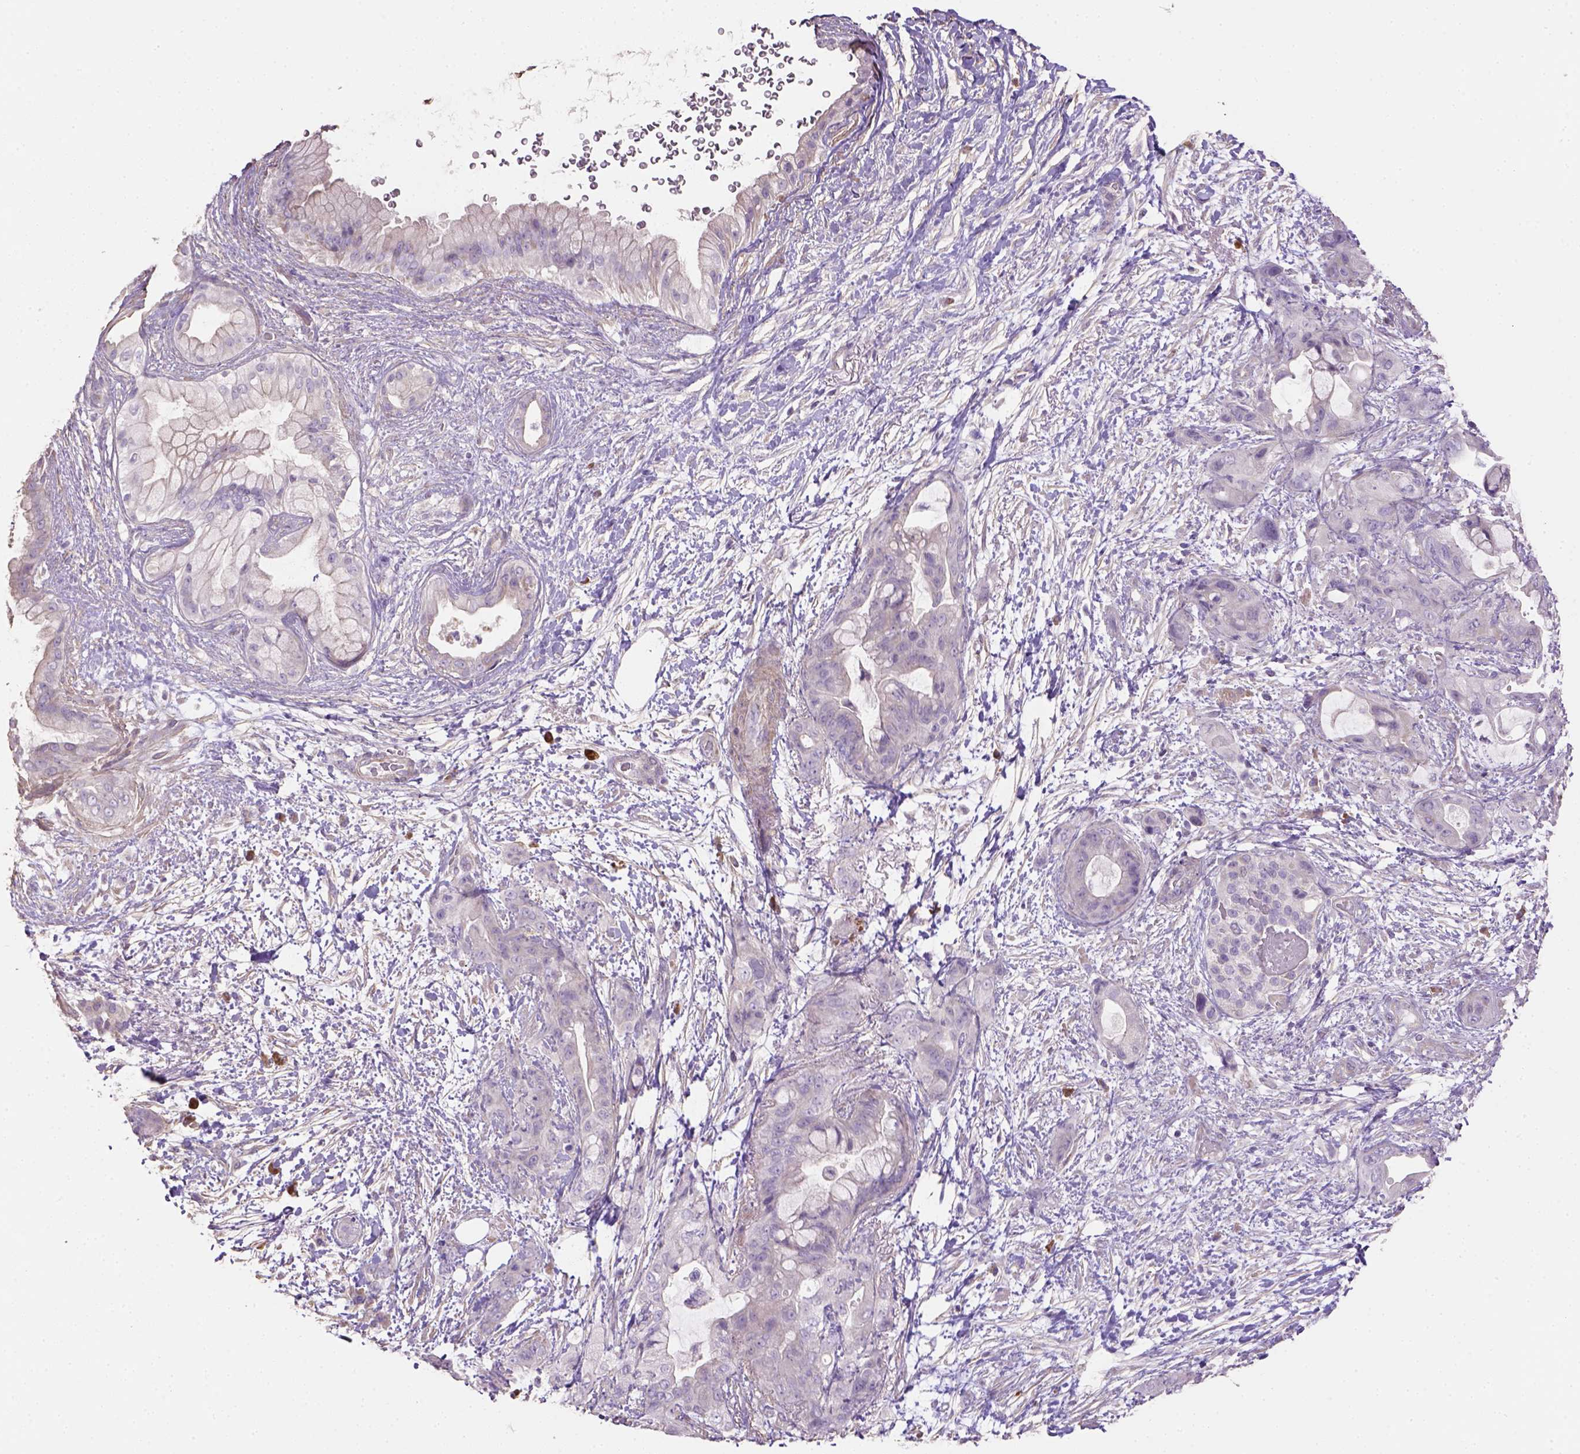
{"staining": {"intensity": "negative", "quantity": "none", "location": "none"}, "tissue": "pancreatic cancer", "cell_type": "Tumor cells", "image_type": "cancer", "snomed": [{"axis": "morphology", "description": "Adenocarcinoma, NOS"}, {"axis": "topography", "description": "Pancreas"}], "caption": "A high-resolution micrograph shows IHC staining of pancreatic cancer, which exhibits no significant positivity in tumor cells.", "gene": "HTRA1", "patient": {"sex": "male", "age": 71}}